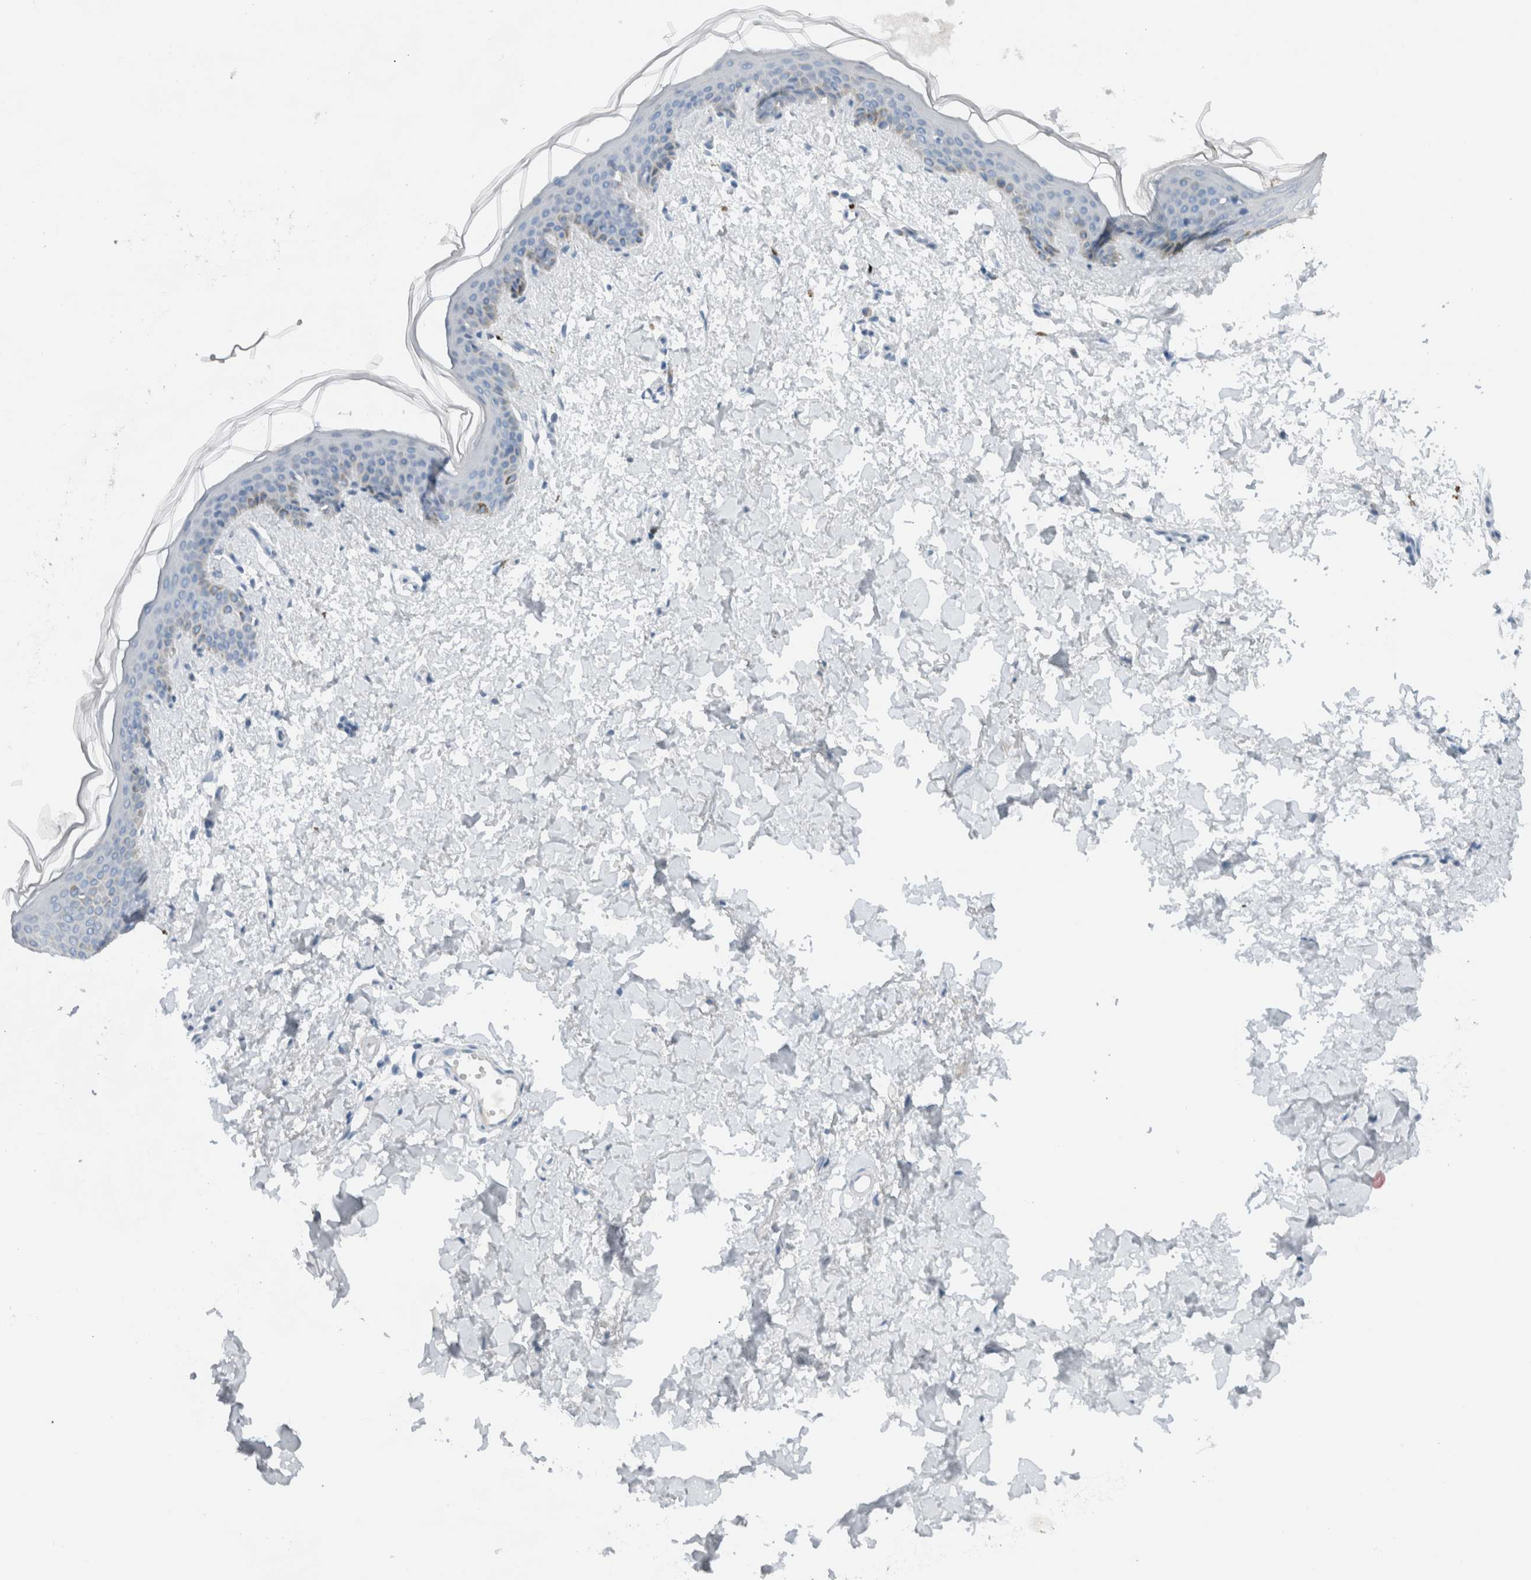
{"staining": {"intensity": "negative", "quantity": "none", "location": "none"}, "tissue": "skin", "cell_type": "Fibroblasts", "image_type": "normal", "snomed": [{"axis": "morphology", "description": "Normal tissue, NOS"}, {"axis": "topography", "description": "Skin"}], "caption": "An immunohistochemistry (IHC) histopathology image of benign skin is shown. There is no staining in fibroblasts of skin. (DAB (3,3'-diaminobenzidine) immunohistochemistry (IHC) visualized using brightfield microscopy, high magnification).", "gene": "DUOX1", "patient": {"sex": "female", "age": 46}}